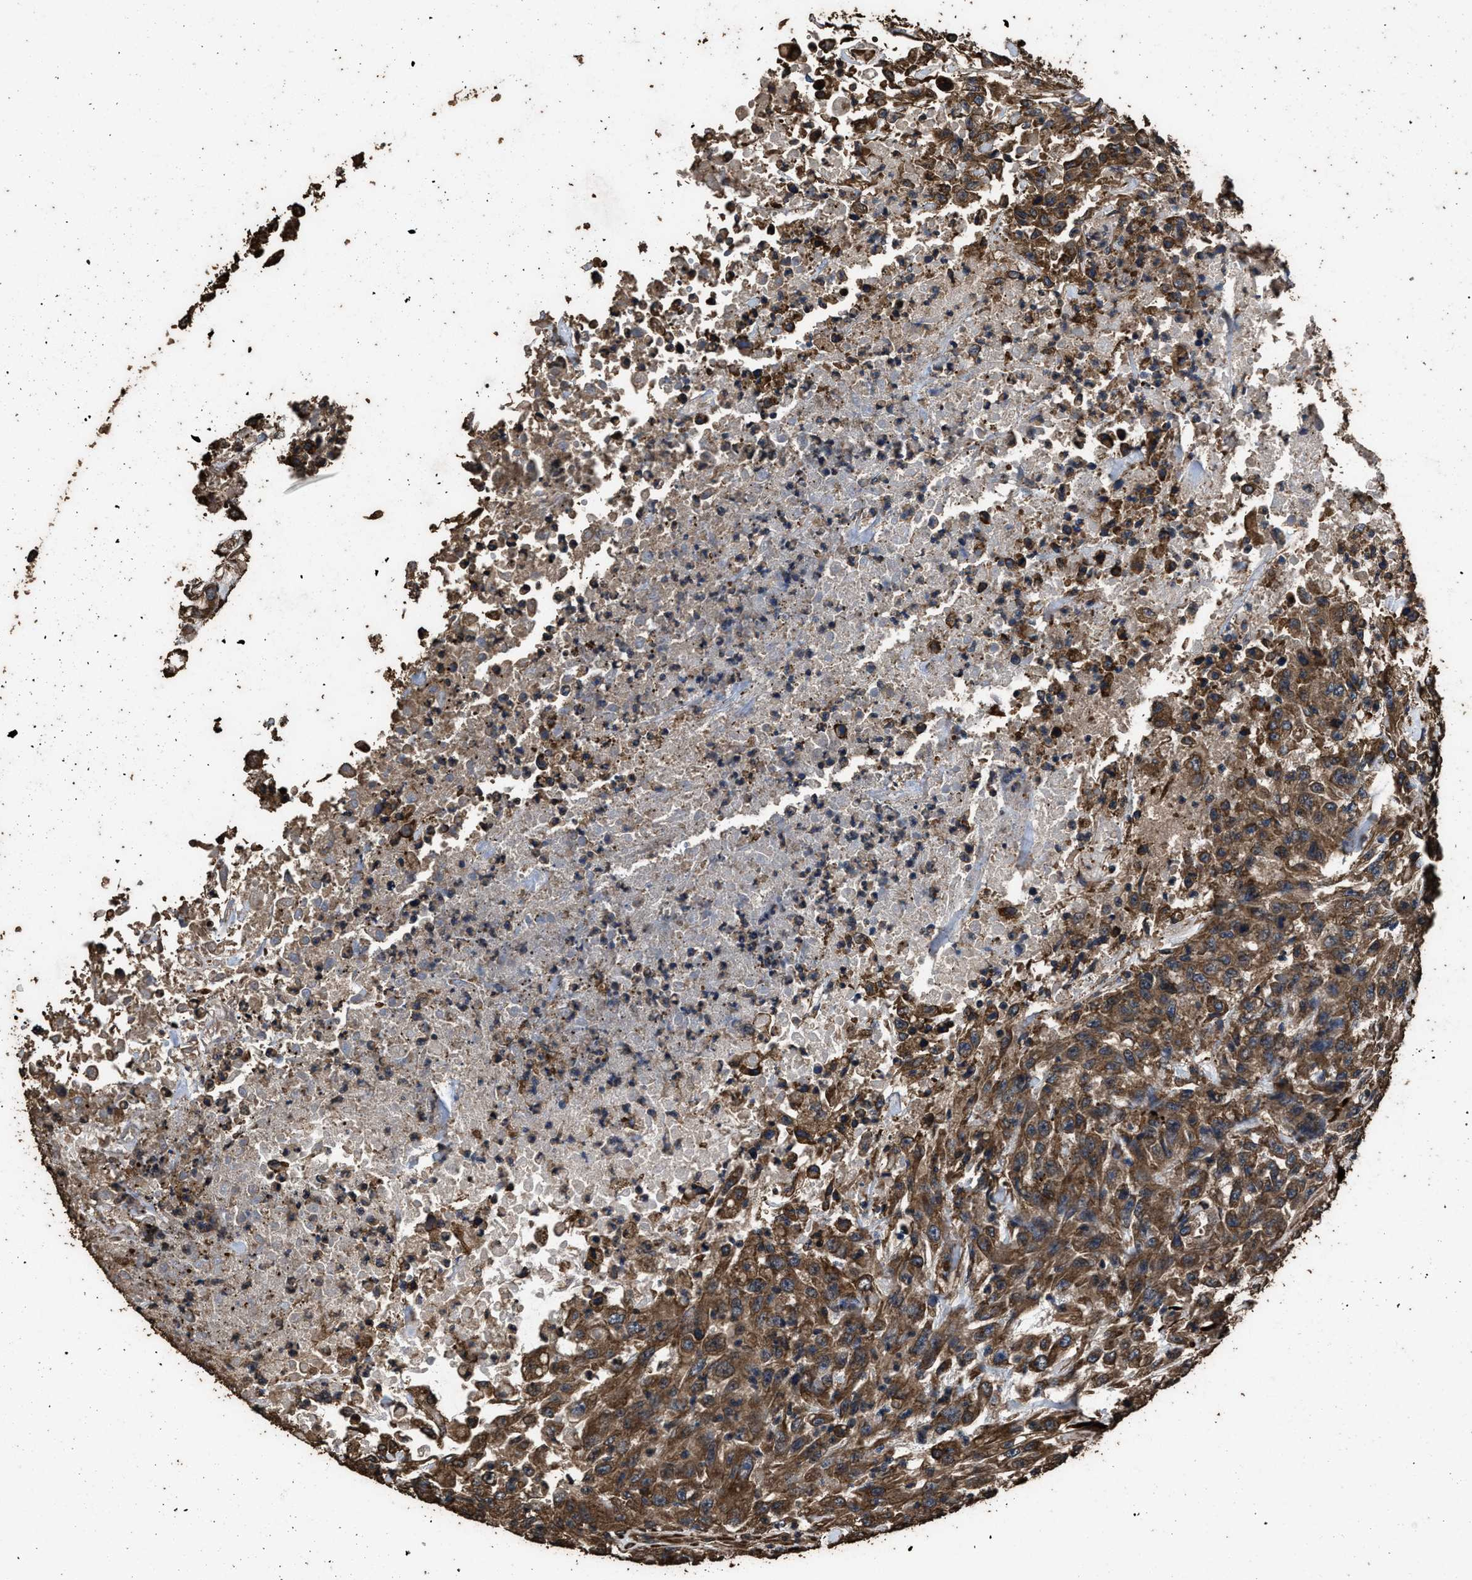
{"staining": {"intensity": "strong", "quantity": ">75%", "location": "cytoplasmic/membranous"}, "tissue": "urothelial cancer", "cell_type": "Tumor cells", "image_type": "cancer", "snomed": [{"axis": "morphology", "description": "Urothelial carcinoma, High grade"}, {"axis": "topography", "description": "Urinary bladder"}], "caption": "DAB (3,3'-diaminobenzidine) immunohistochemical staining of urothelial cancer demonstrates strong cytoplasmic/membranous protein staining in approximately >75% of tumor cells.", "gene": "ZMYND19", "patient": {"sex": "male", "age": 46}}